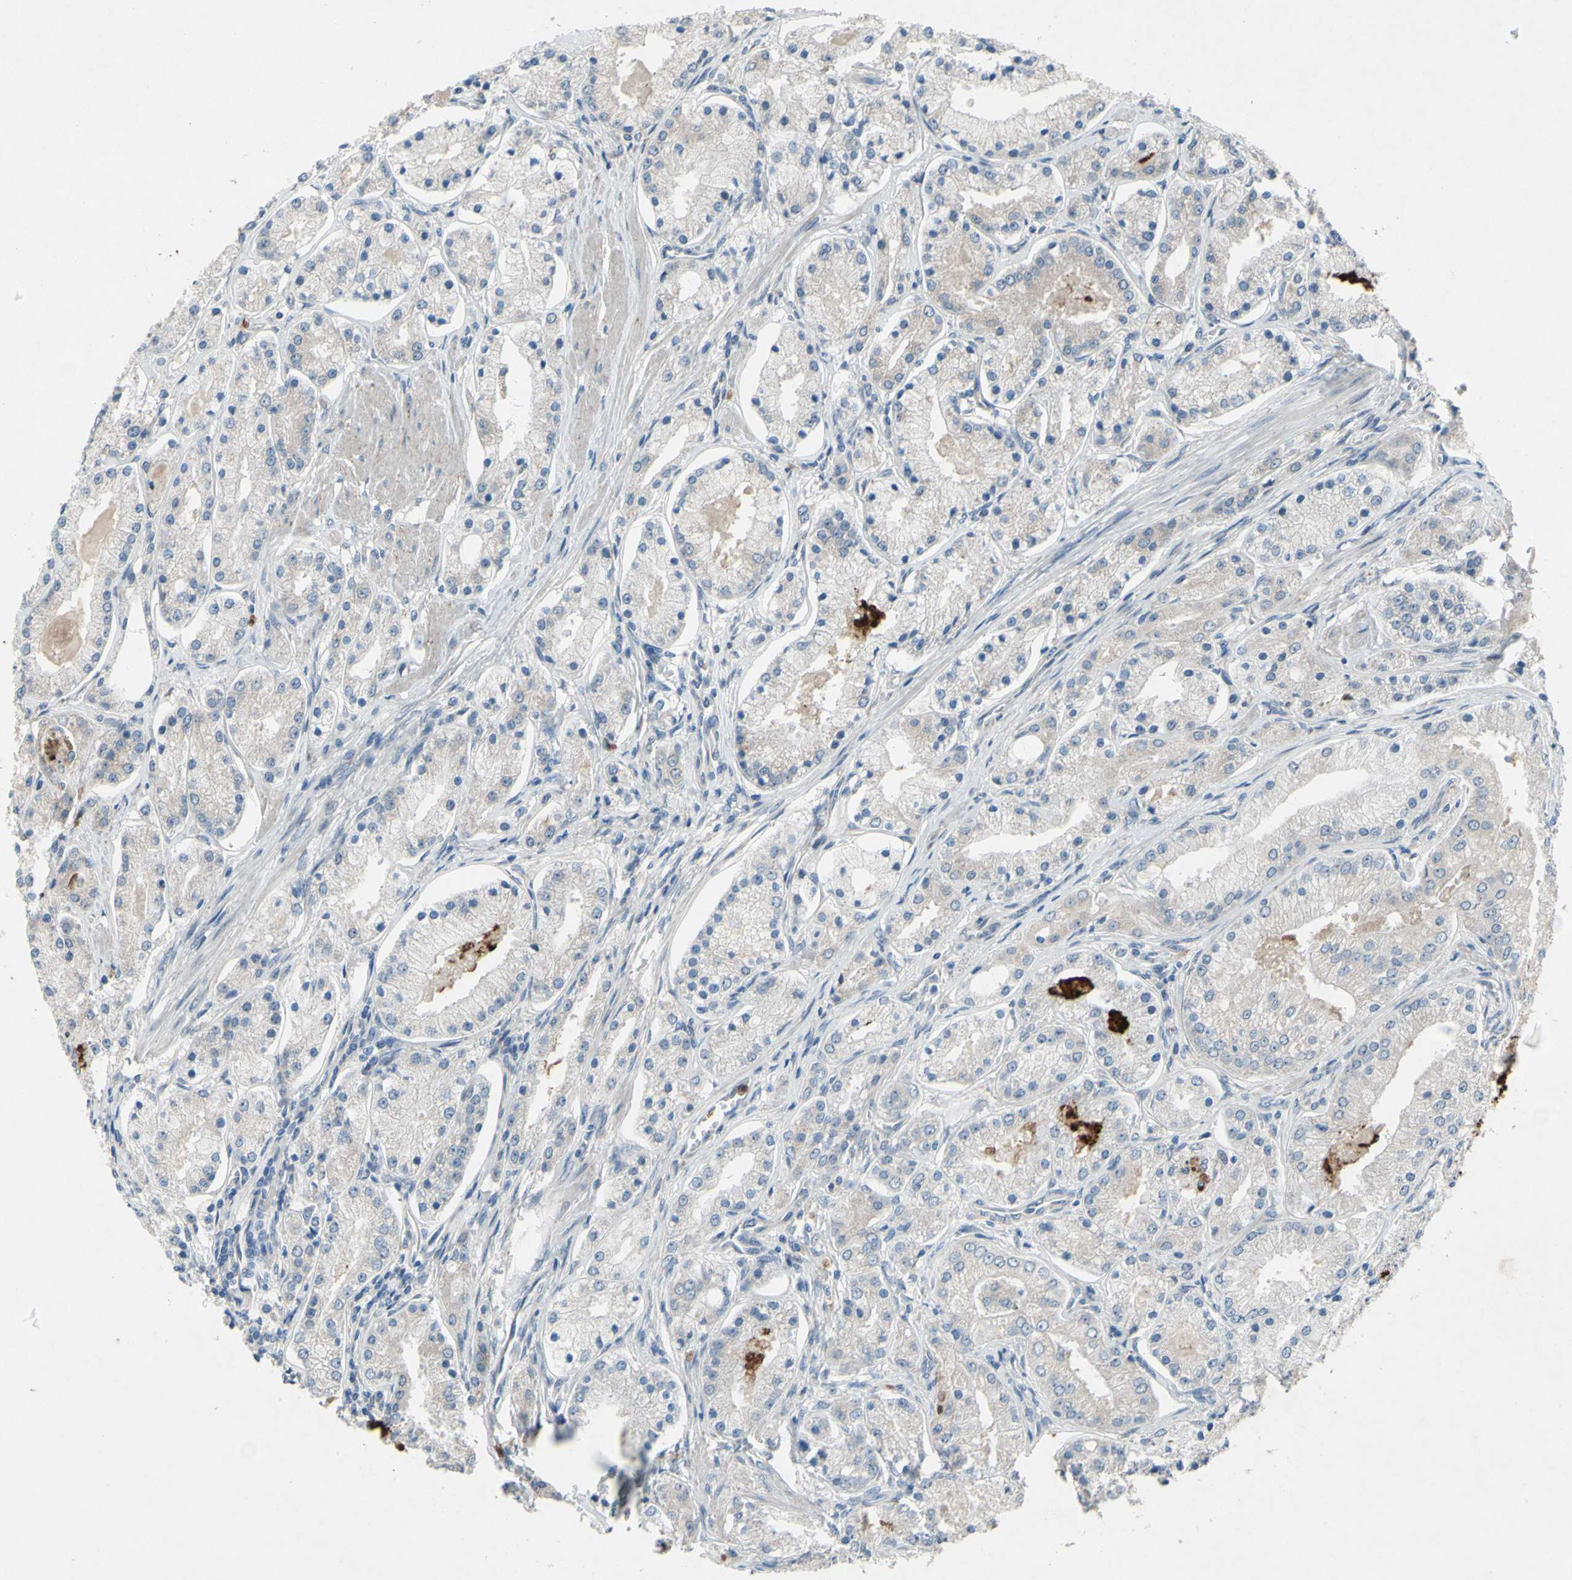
{"staining": {"intensity": "weak", "quantity": ">75%", "location": "cytoplasmic/membranous"}, "tissue": "prostate cancer", "cell_type": "Tumor cells", "image_type": "cancer", "snomed": [{"axis": "morphology", "description": "Adenocarcinoma, High grade"}, {"axis": "topography", "description": "Prostate"}], "caption": "DAB (3,3'-diaminobenzidine) immunohistochemical staining of adenocarcinoma (high-grade) (prostate) shows weak cytoplasmic/membranous protein staining in about >75% of tumor cells. (Brightfield microscopy of DAB IHC at high magnification).", "gene": "GRAMD2B", "patient": {"sex": "male", "age": 66}}